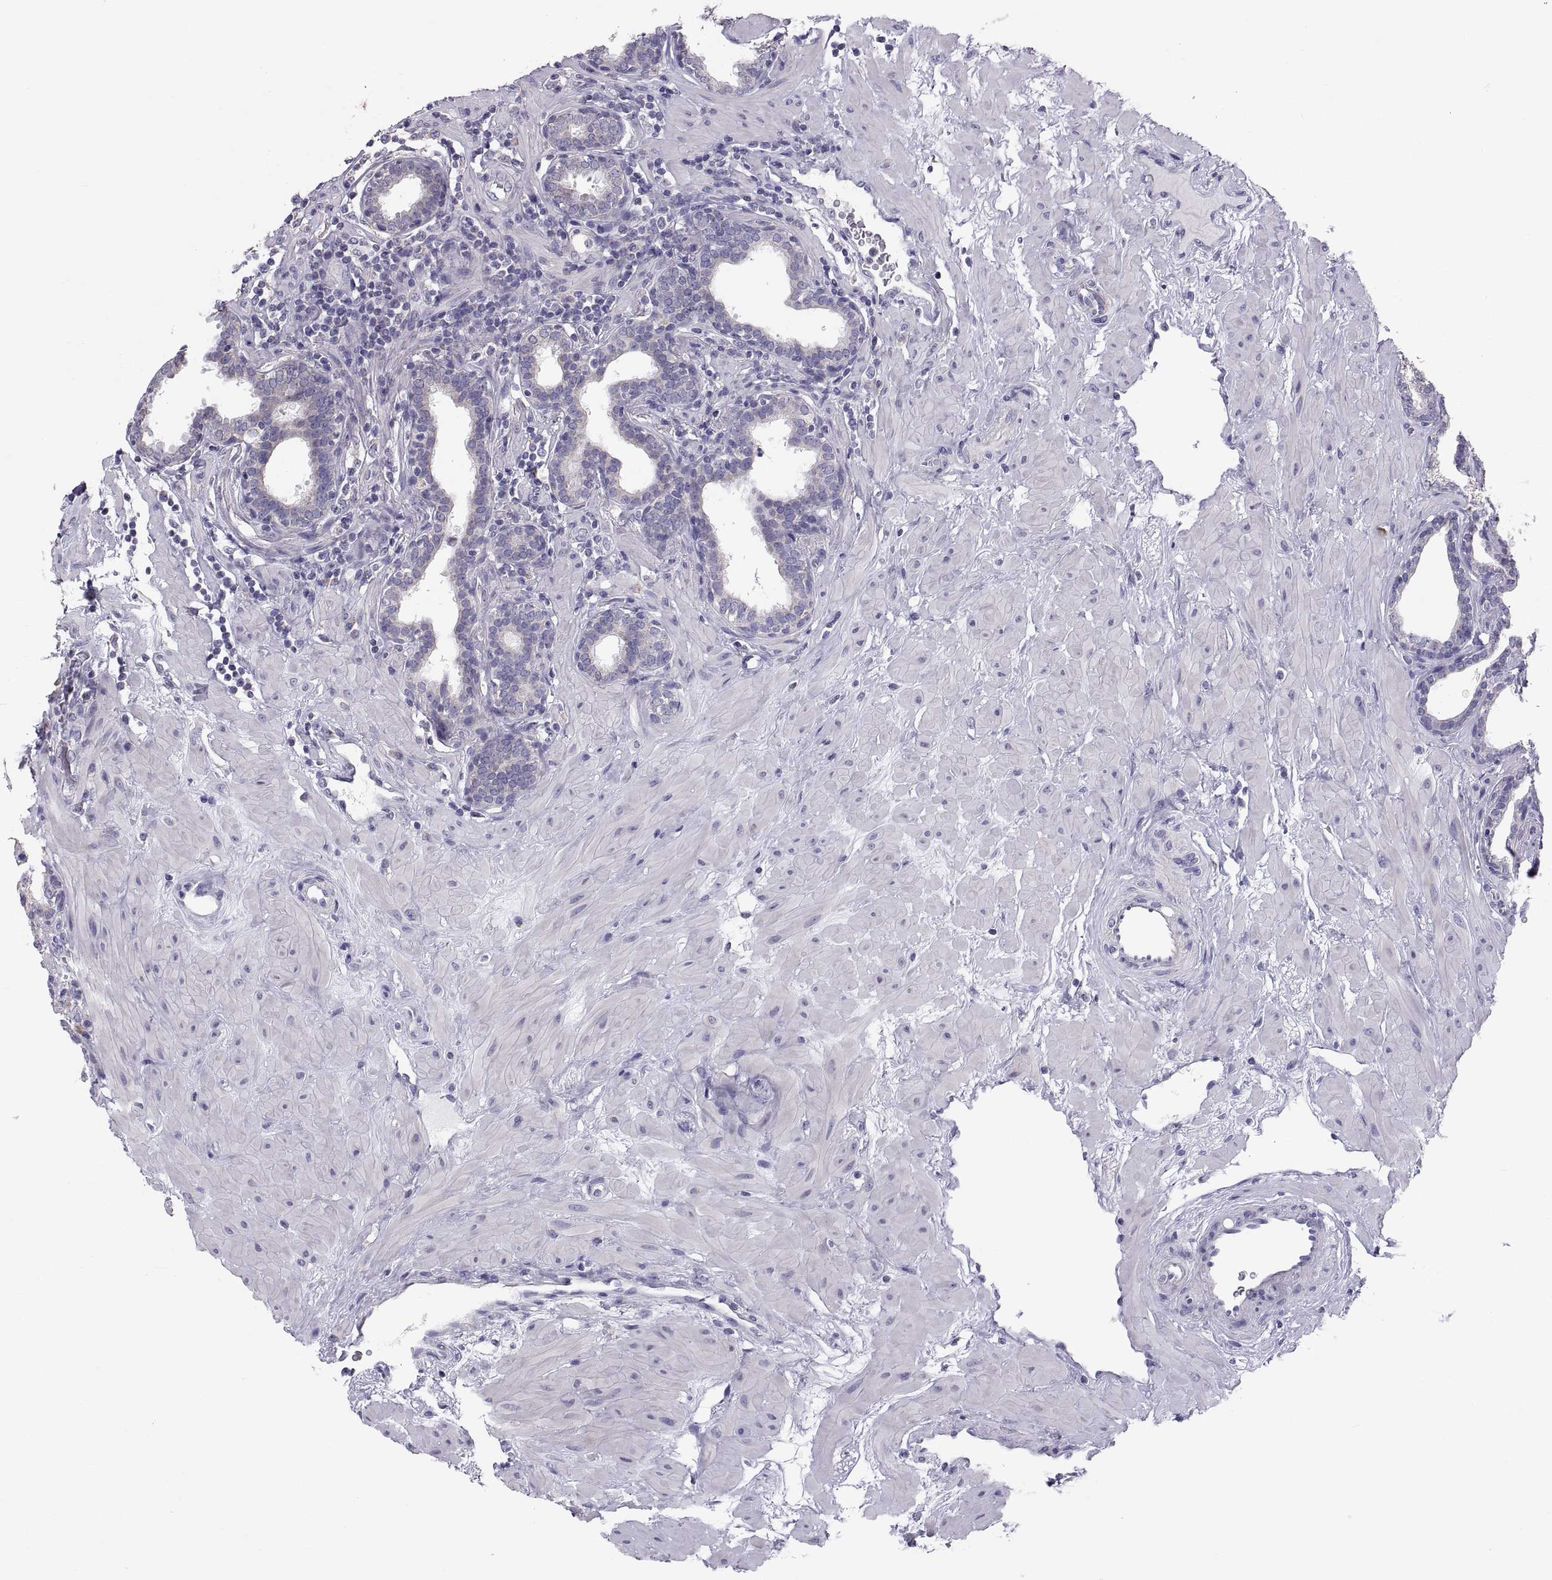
{"staining": {"intensity": "negative", "quantity": "none", "location": "none"}, "tissue": "prostate", "cell_type": "Glandular cells", "image_type": "normal", "snomed": [{"axis": "morphology", "description": "Normal tissue, NOS"}, {"axis": "topography", "description": "Prostate"}], "caption": "Glandular cells show no significant expression in normal prostate. (DAB (3,3'-diaminobenzidine) immunohistochemistry (IHC) visualized using brightfield microscopy, high magnification).", "gene": "TNNC1", "patient": {"sex": "male", "age": 37}}